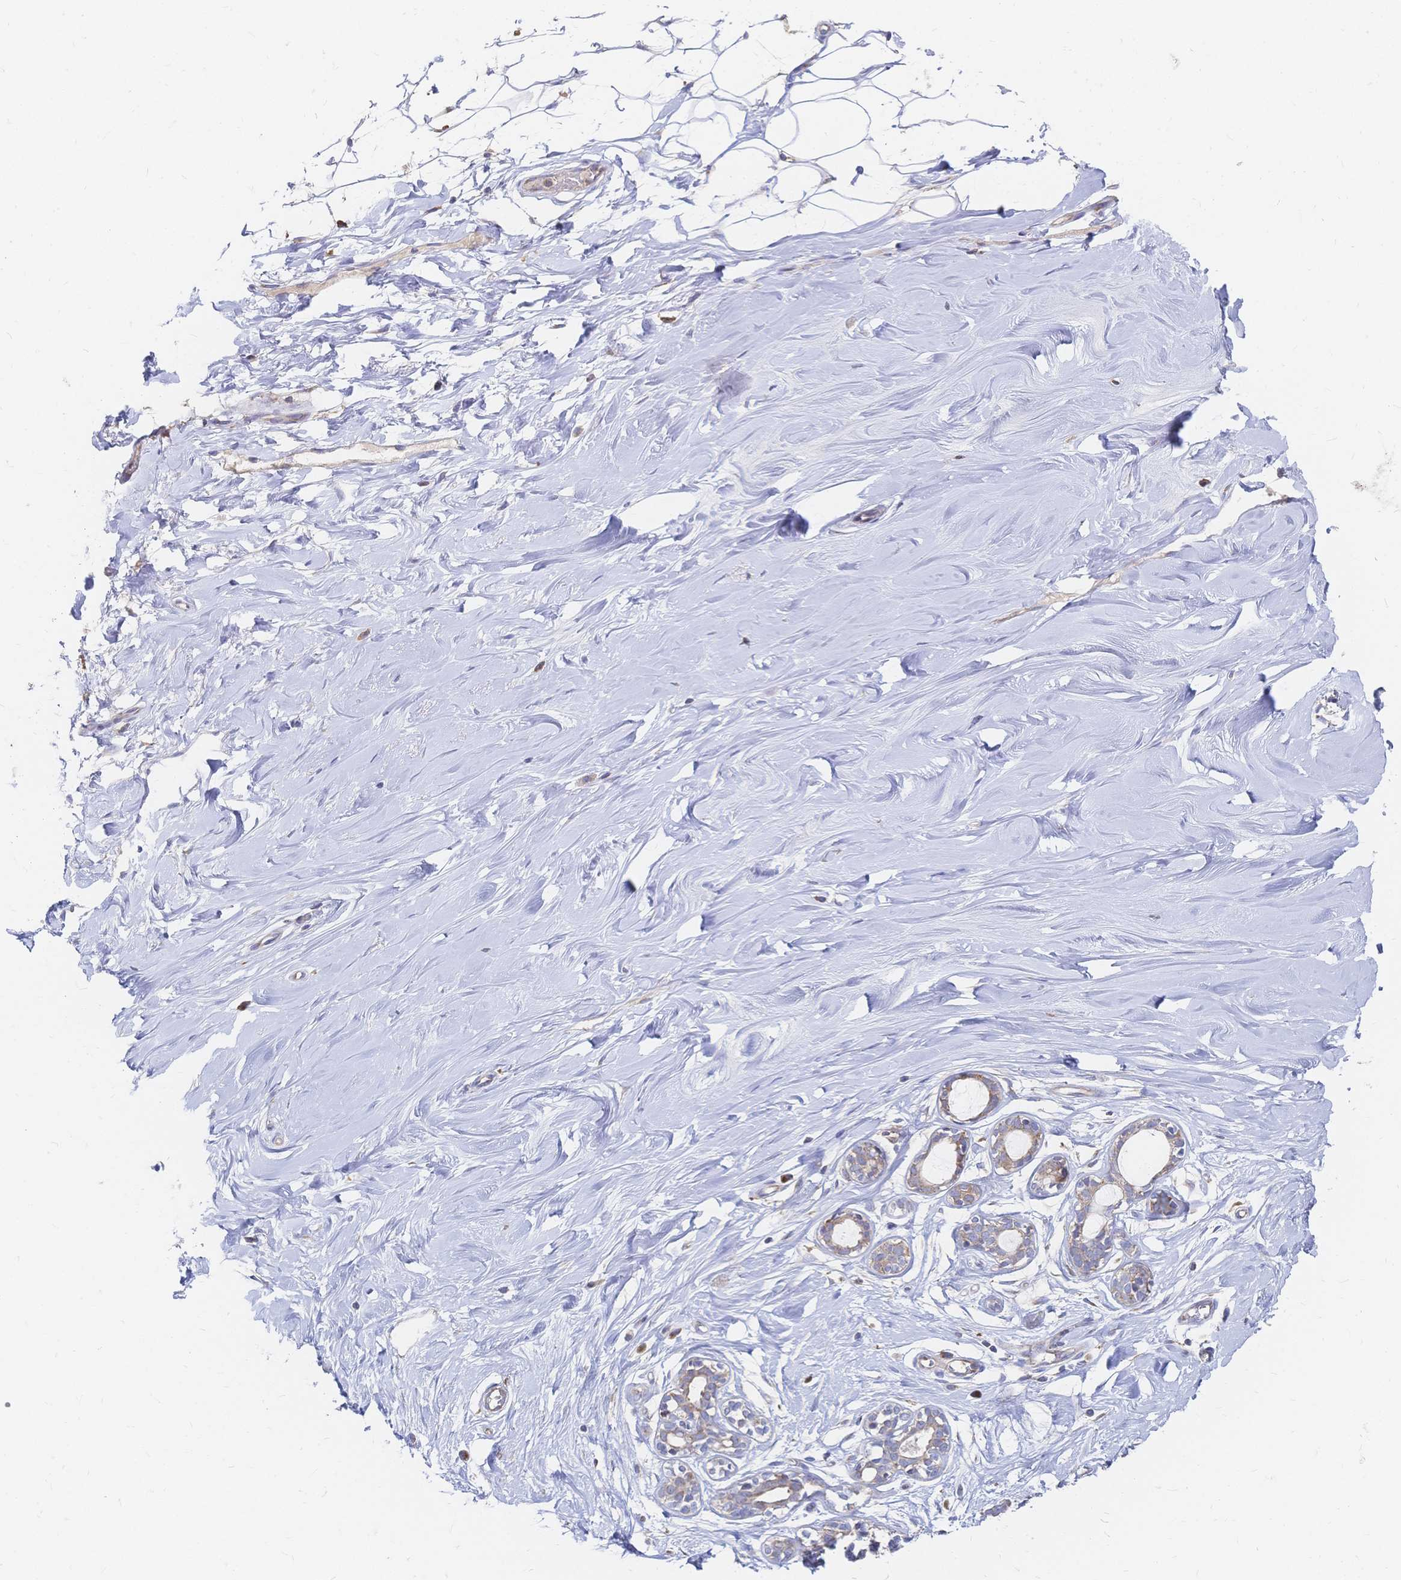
{"staining": {"intensity": "negative", "quantity": "none", "location": "none"}, "tissue": "breast", "cell_type": "Adipocytes", "image_type": "normal", "snomed": [{"axis": "morphology", "description": "Normal tissue, NOS"}, {"axis": "topography", "description": "Breast"}], "caption": "Normal breast was stained to show a protein in brown. There is no significant expression in adipocytes. The staining is performed using DAB brown chromogen with nuclei counter-stained in using hematoxylin.", "gene": "SORBS1", "patient": {"sex": "female", "age": 27}}